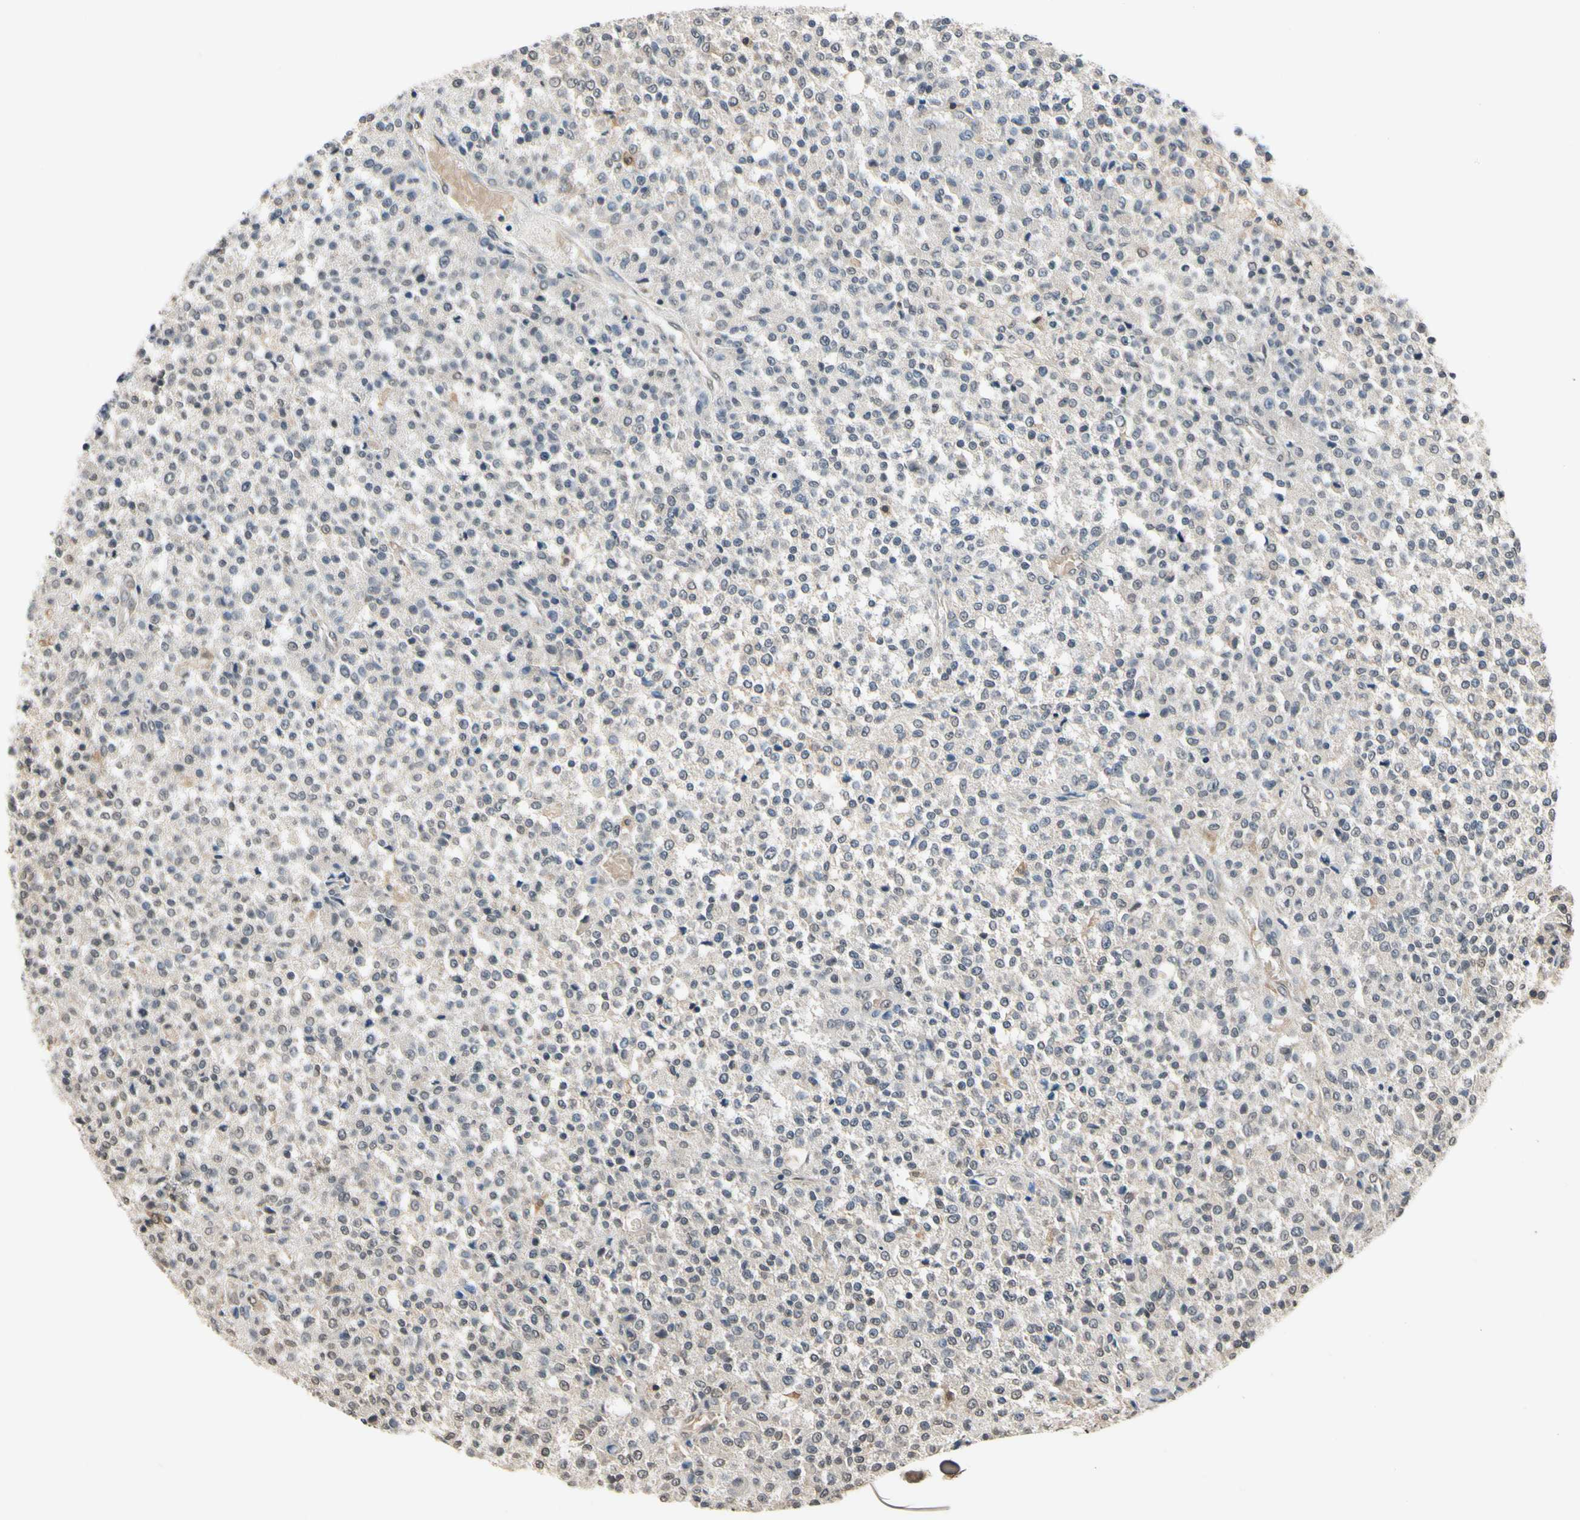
{"staining": {"intensity": "weak", "quantity": "25%-75%", "location": "cytoplasmic/membranous"}, "tissue": "testis cancer", "cell_type": "Tumor cells", "image_type": "cancer", "snomed": [{"axis": "morphology", "description": "Seminoma, NOS"}, {"axis": "topography", "description": "Testis"}], "caption": "An image of testis seminoma stained for a protein reveals weak cytoplasmic/membranous brown staining in tumor cells. The staining is performed using DAB (3,3'-diaminobenzidine) brown chromogen to label protein expression. The nuclei are counter-stained blue using hematoxylin.", "gene": "GCLC", "patient": {"sex": "male", "age": 59}}